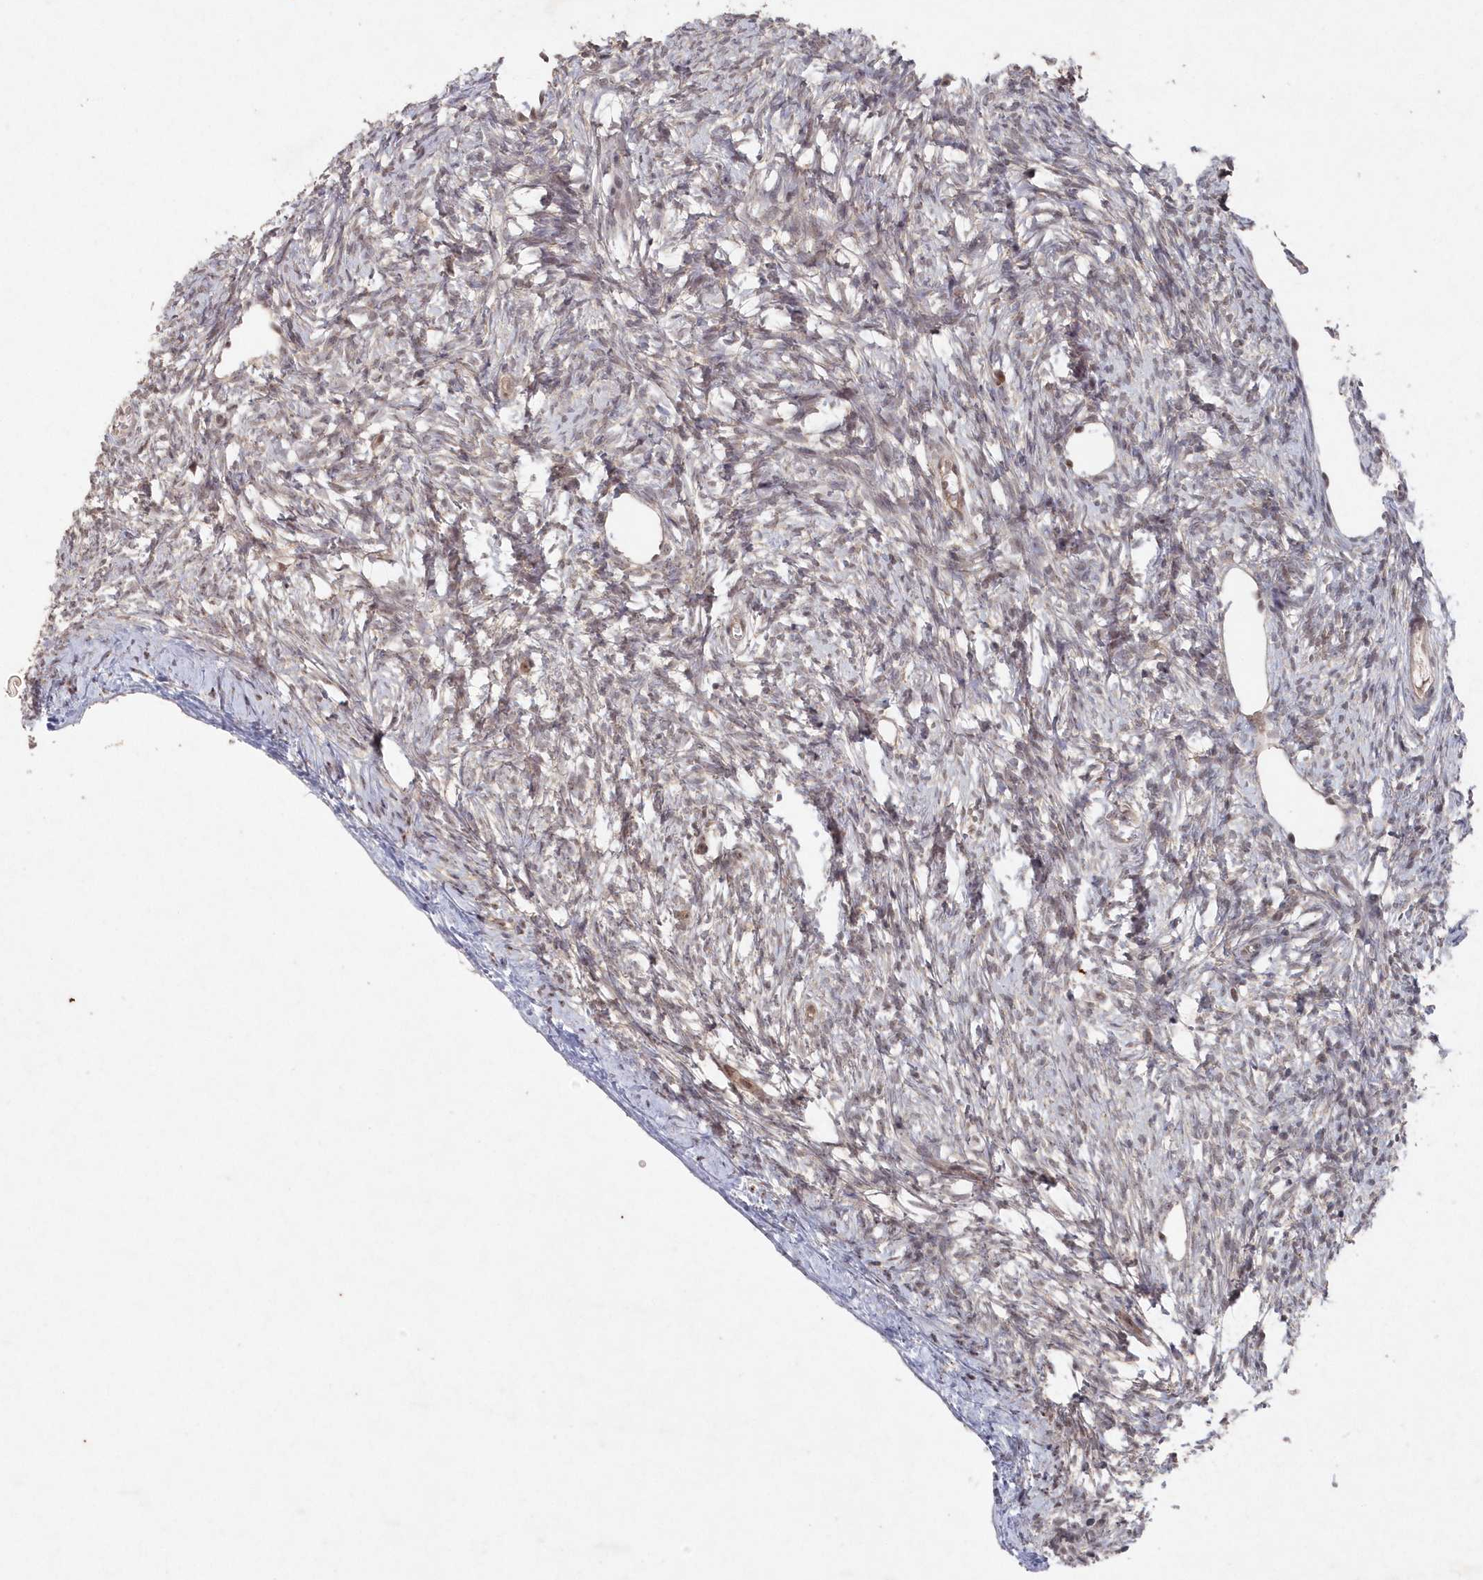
{"staining": {"intensity": "negative", "quantity": "none", "location": "none"}, "tissue": "ovary", "cell_type": "Ovarian stroma cells", "image_type": "normal", "snomed": [{"axis": "morphology", "description": "Normal tissue, NOS"}, {"axis": "topography", "description": "Ovary"}], "caption": "Immunohistochemistry (IHC) photomicrograph of benign human ovary stained for a protein (brown), which demonstrates no positivity in ovarian stroma cells.", "gene": "VSIG2", "patient": {"sex": "female", "age": 33}}